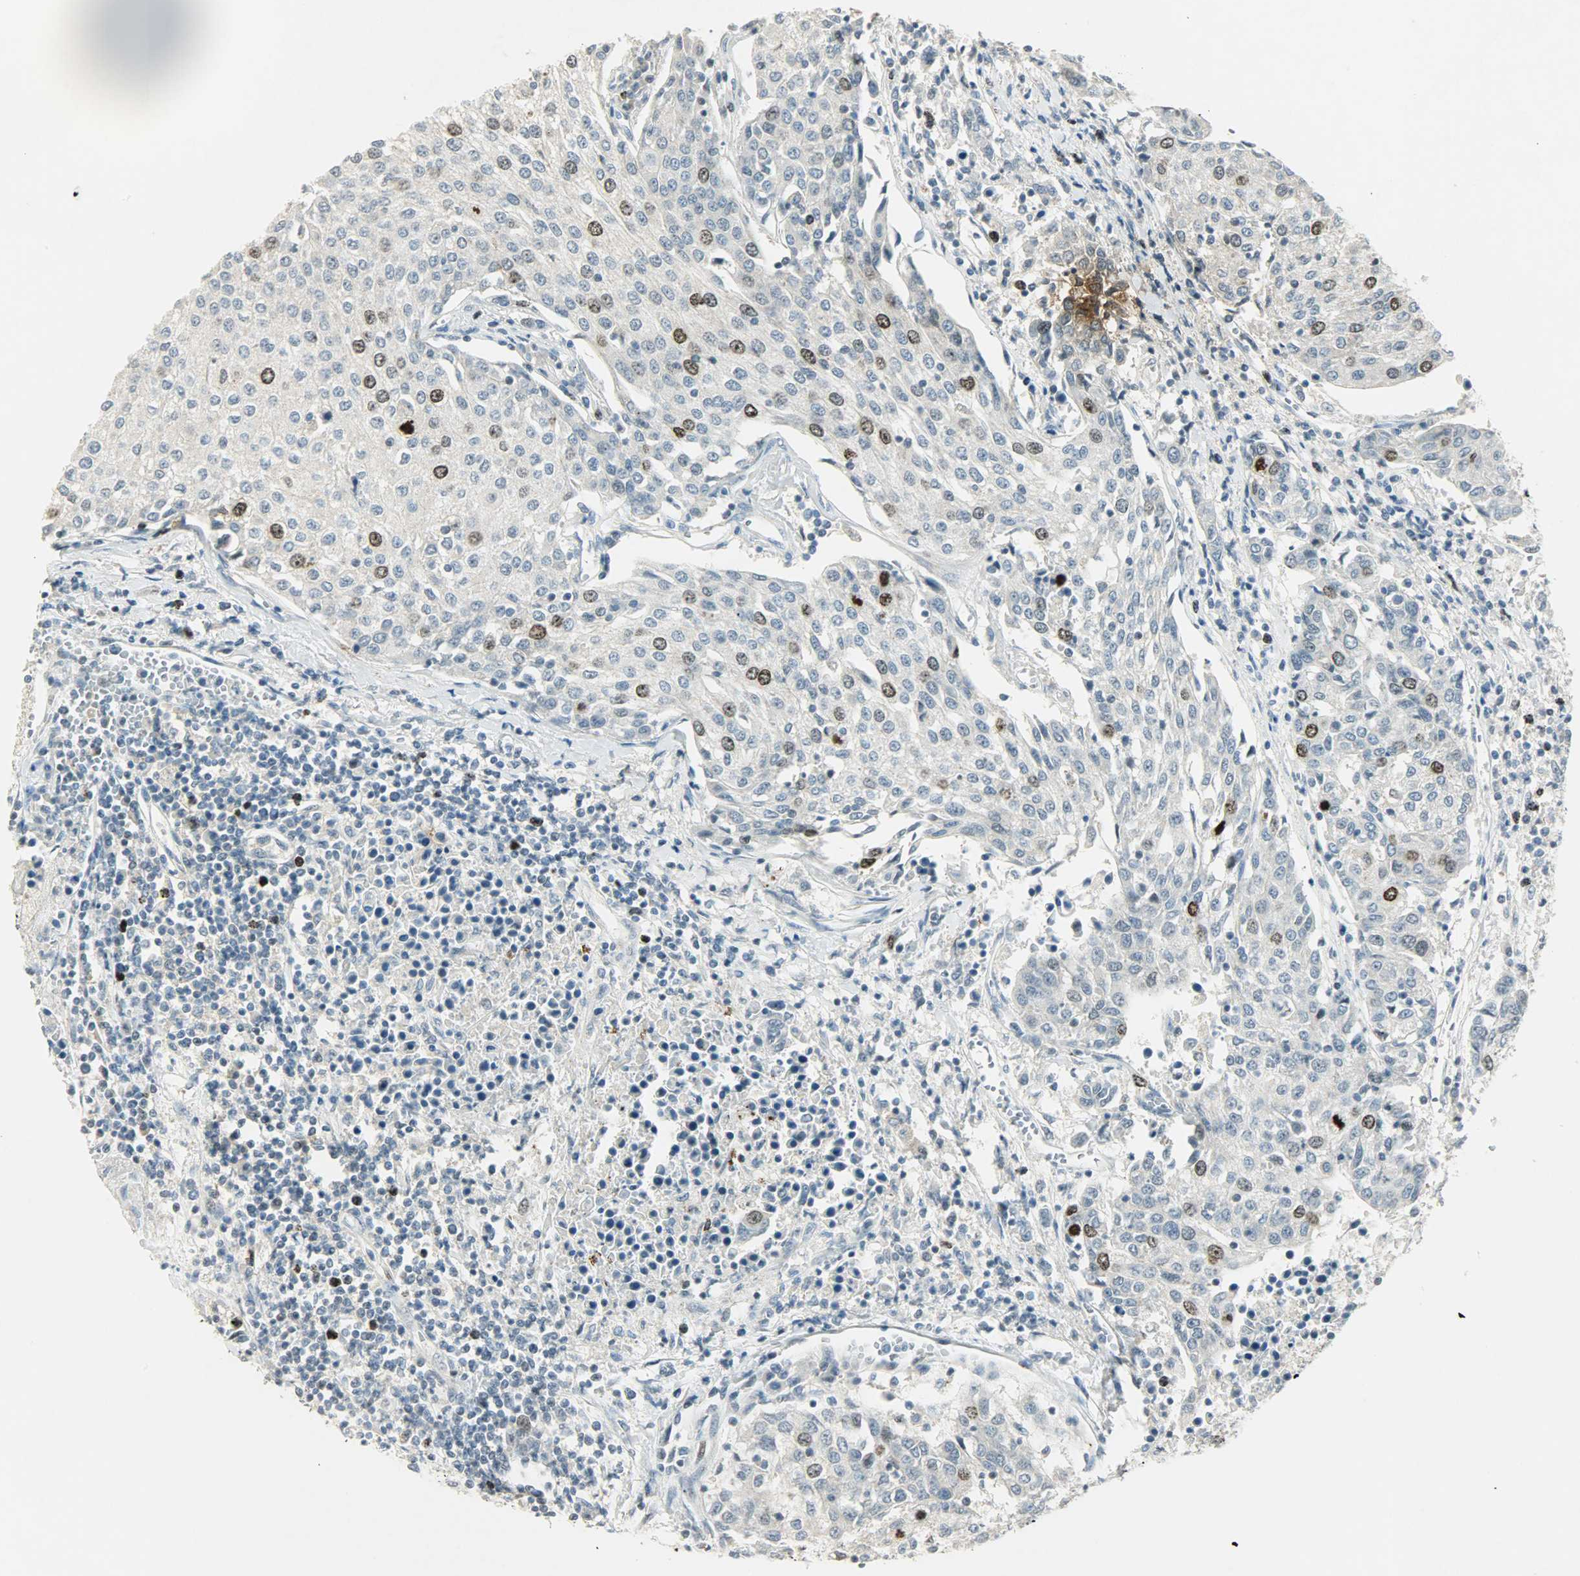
{"staining": {"intensity": "strong", "quantity": "<25%", "location": "nuclear"}, "tissue": "urothelial cancer", "cell_type": "Tumor cells", "image_type": "cancer", "snomed": [{"axis": "morphology", "description": "Urothelial carcinoma, High grade"}, {"axis": "topography", "description": "Urinary bladder"}], "caption": "Immunohistochemical staining of urothelial cancer demonstrates strong nuclear protein expression in approximately <25% of tumor cells.", "gene": "AURKB", "patient": {"sex": "female", "age": 85}}